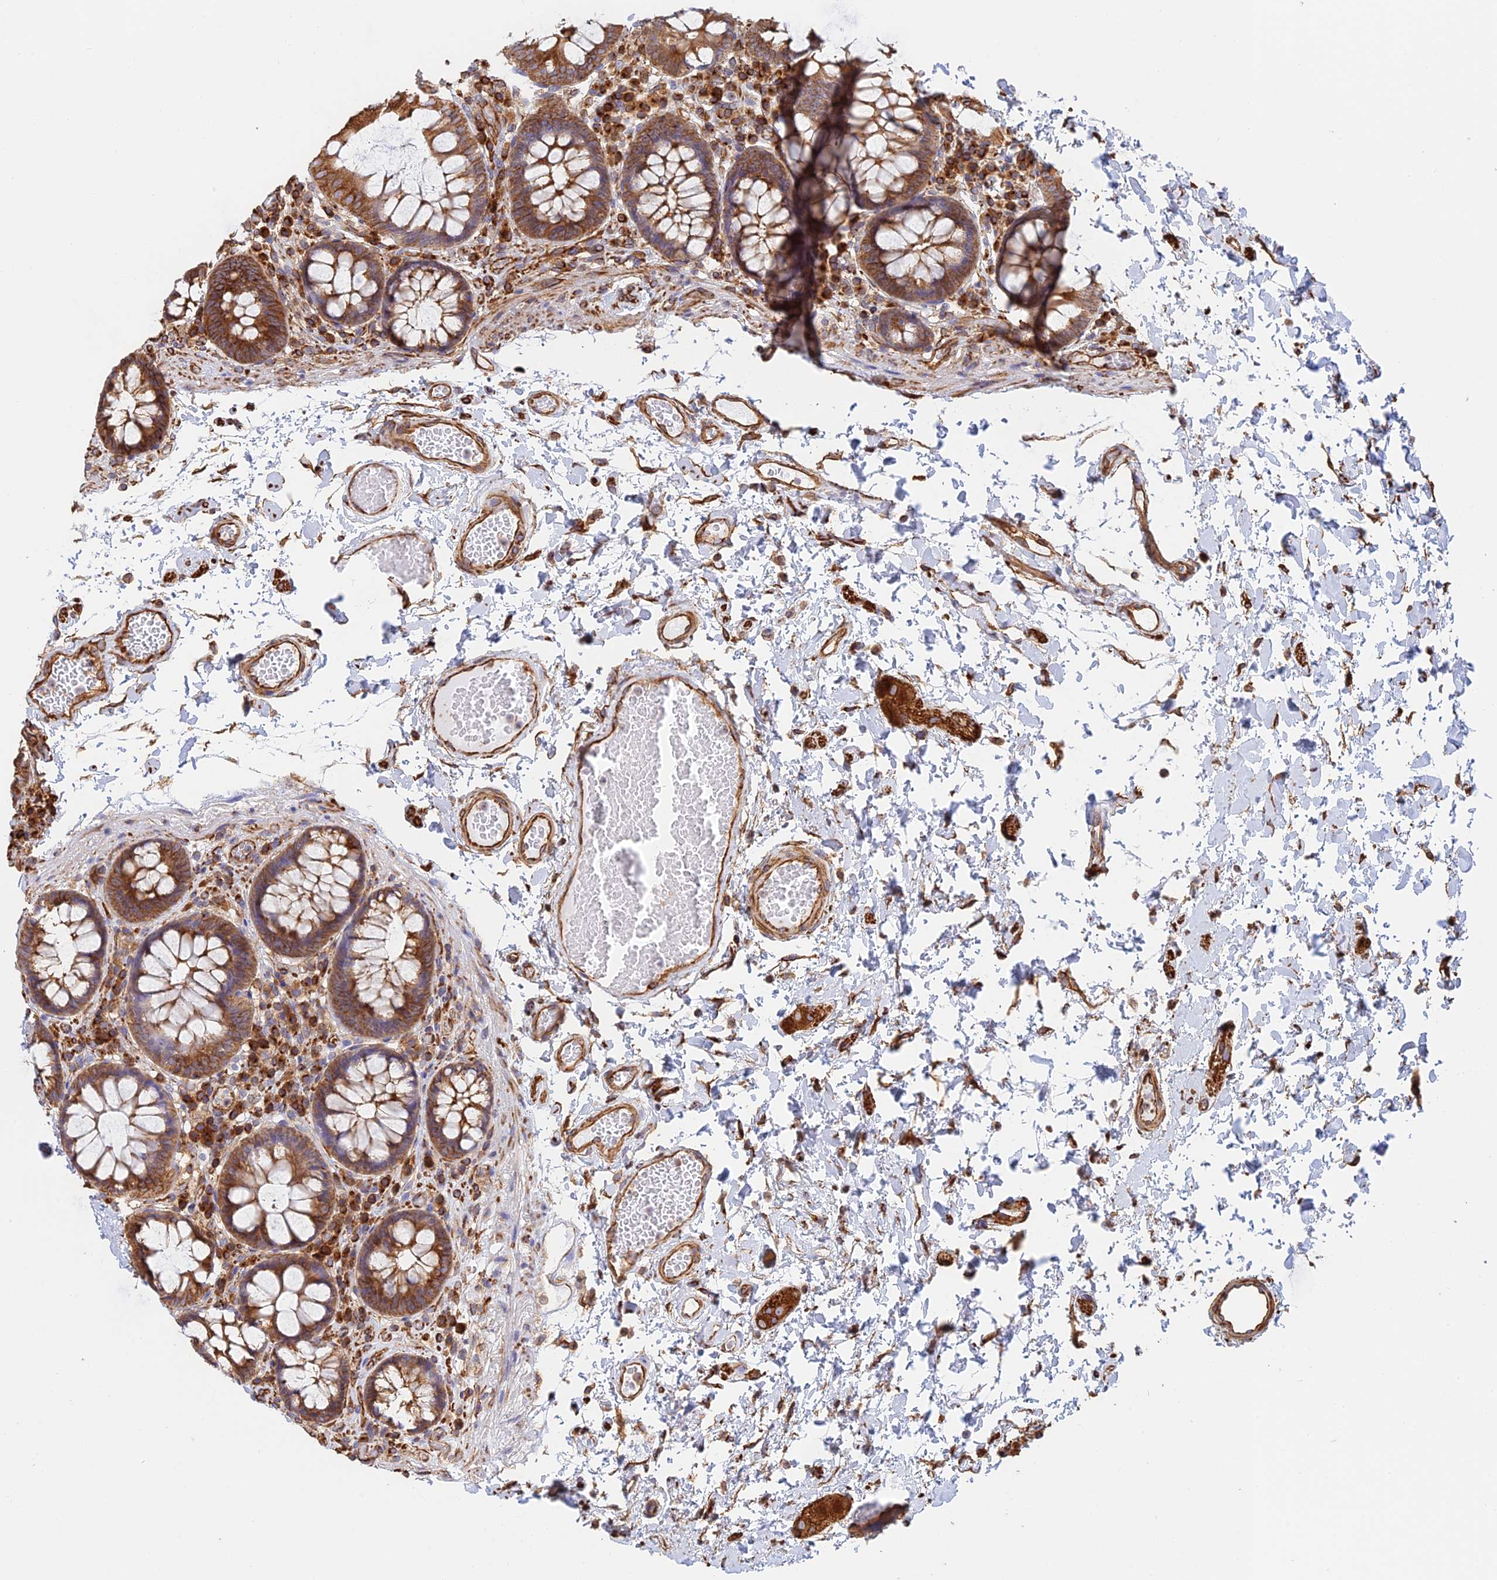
{"staining": {"intensity": "moderate", "quantity": ">75%", "location": "cytoplasmic/membranous"}, "tissue": "colon", "cell_type": "Endothelial cells", "image_type": "normal", "snomed": [{"axis": "morphology", "description": "Normal tissue, NOS"}, {"axis": "topography", "description": "Colon"}], "caption": "Immunohistochemistry (IHC) histopathology image of benign colon: colon stained using immunohistochemistry displays medium levels of moderate protein expression localized specifically in the cytoplasmic/membranous of endothelial cells, appearing as a cytoplasmic/membranous brown color.", "gene": "WBP11", "patient": {"sex": "male", "age": 84}}